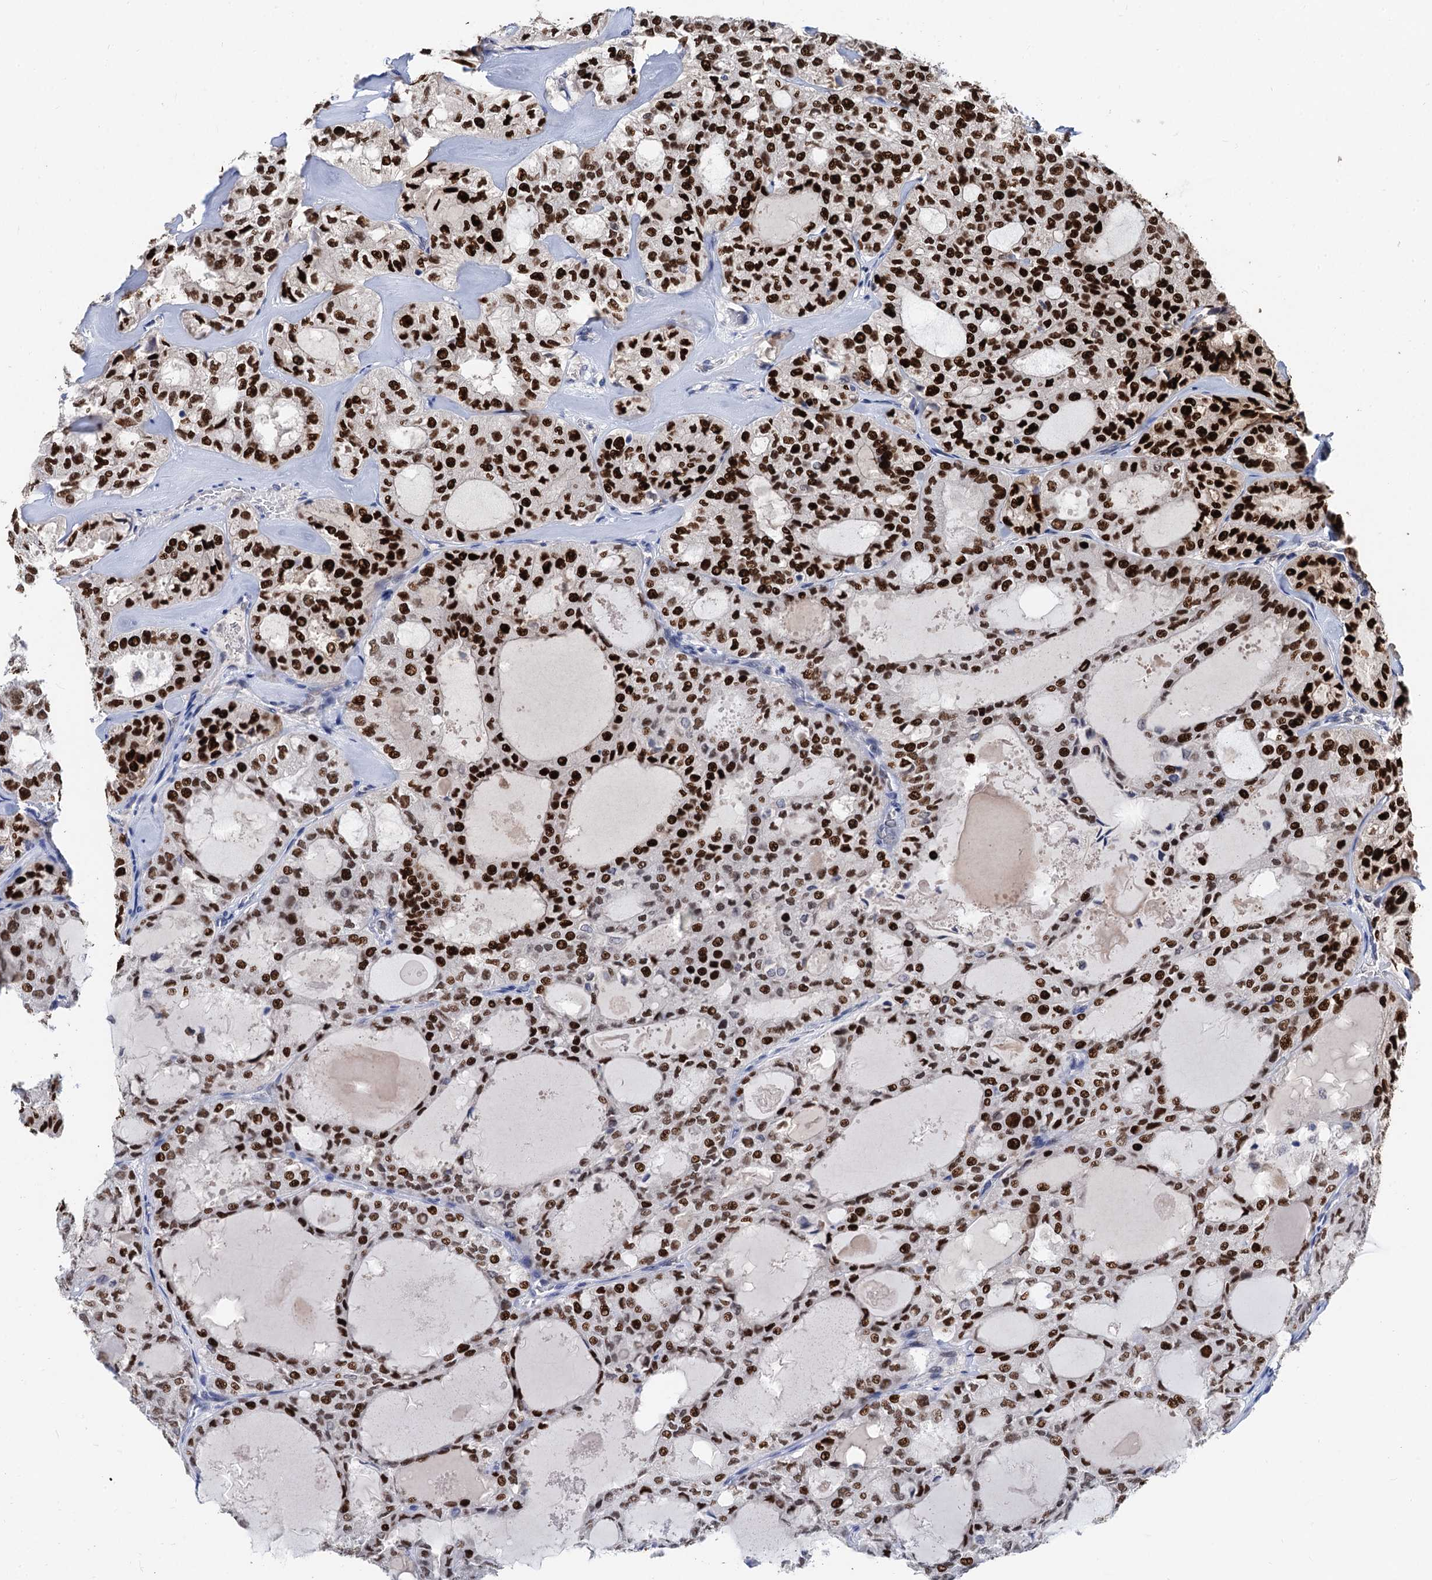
{"staining": {"intensity": "strong", "quantity": ">75%", "location": "nuclear"}, "tissue": "thyroid cancer", "cell_type": "Tumor cells", "image_type": "cancer", "snomed": [{"axis": "morphology", "description": "Follicular adenoma carcinoma, NOS"}, {"axis": "topography", "description": "Thyroid gland"}], "caption": "Immunohistochemistry of follicular adenoma carcinoma (thyroid) exhibits high levels of strong nuclear positivity in about >75% of tumor cells. (brown staining indicates protein expression, while blue staining denotes nuclei).", "gene": "TSEN34", "patient": {"sex": "male", "age": 75}}